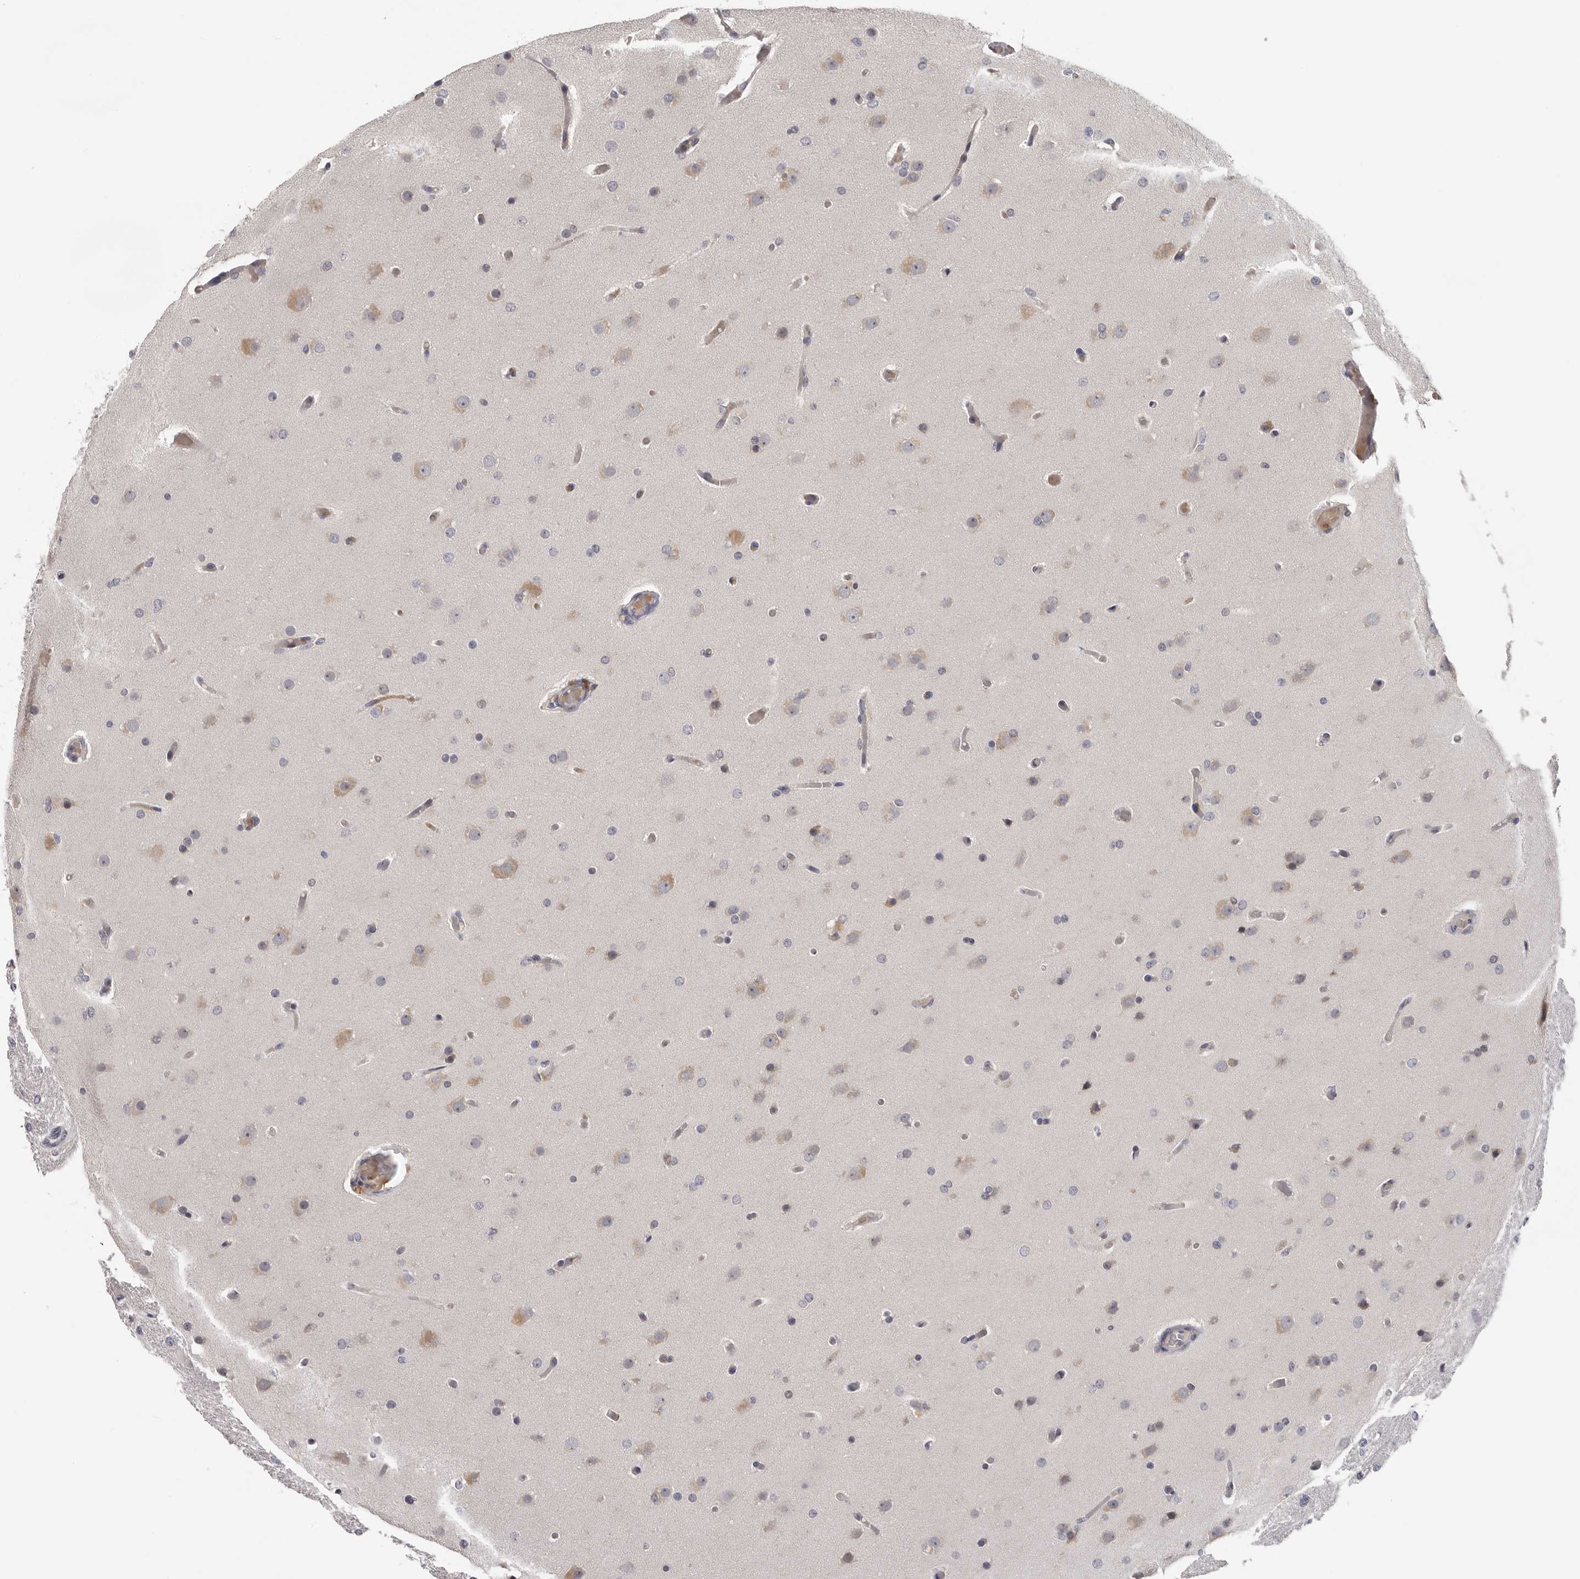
{"staining": {"intensity": "negative", "quantity": "none", "location": "none"}, "tissue": "glioma", "cell_type": "Tumor cells", "image_type": "cancer", "snomed": [{"axis": "morphology", "description": "Glioma, malignant, High grade"}, {"axis": "topography", "description": "Cerebral cortex"}], "caption": "IHC micrograph of neoplastic tissue: human malignant high-grade glioma stained with DAB (3,3'-diaminobenzidine) reveals no significant protein staining in tumor cells.", "gene": "KIF2B", "patient": {"sex": "female", "age": 36}}